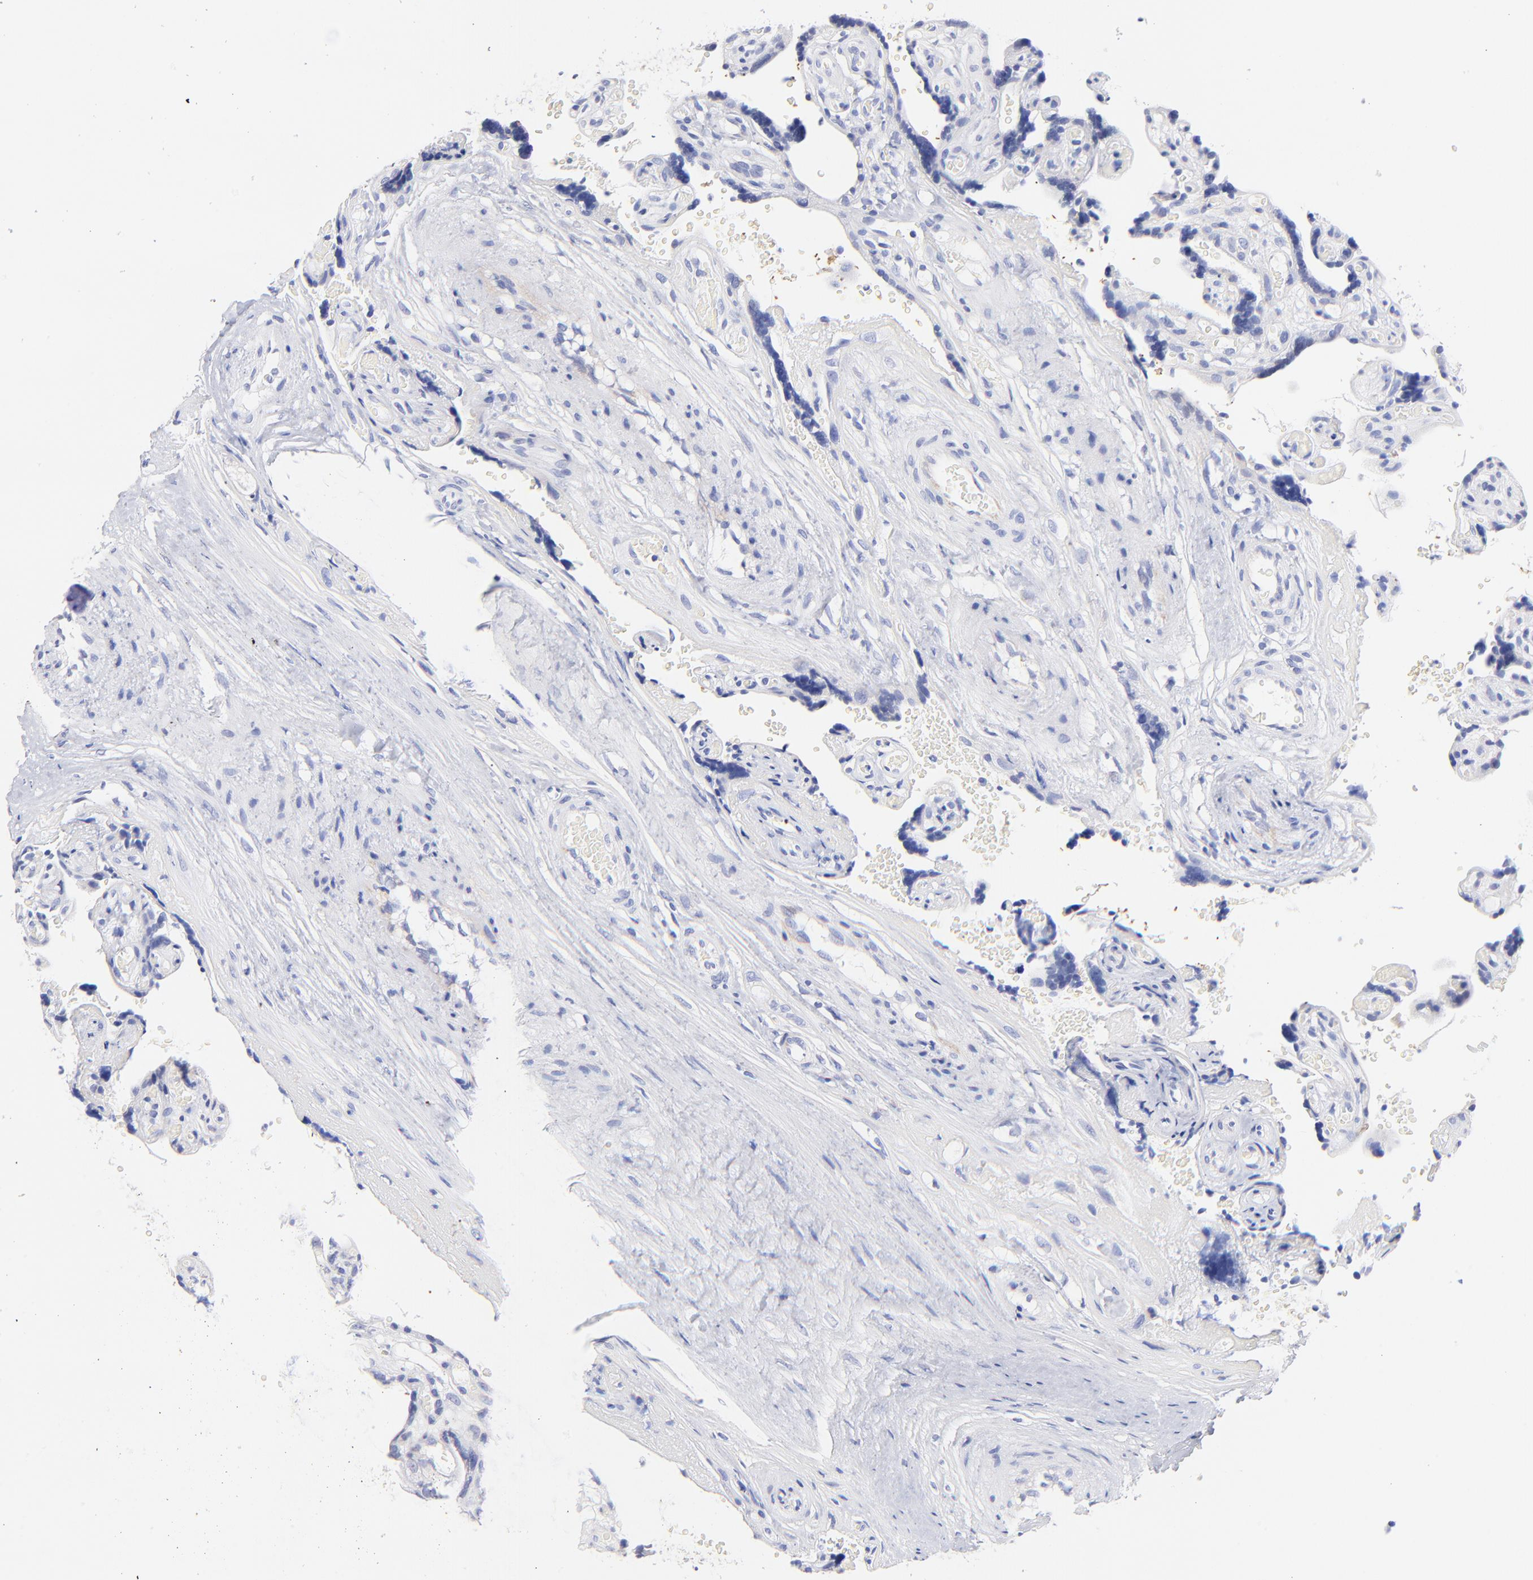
{"staining": {"intensity": "negative", "quantity": "none", "location": "none"}, "tissue": "placenta", "cell_type": "Decidual cells", "image_type": "normal", "snomed": [{"axis": "morphology", "description": "Normal tissue, NOS"}, {"axis": "topography", "description": "Placenta"}], "caption": "DAB immunohistochemical staining of normal placenta reveals no significant positivity in decidual cells.", "gene": "HORMAD2", "patient": {"sex": "female", "age": 30}}